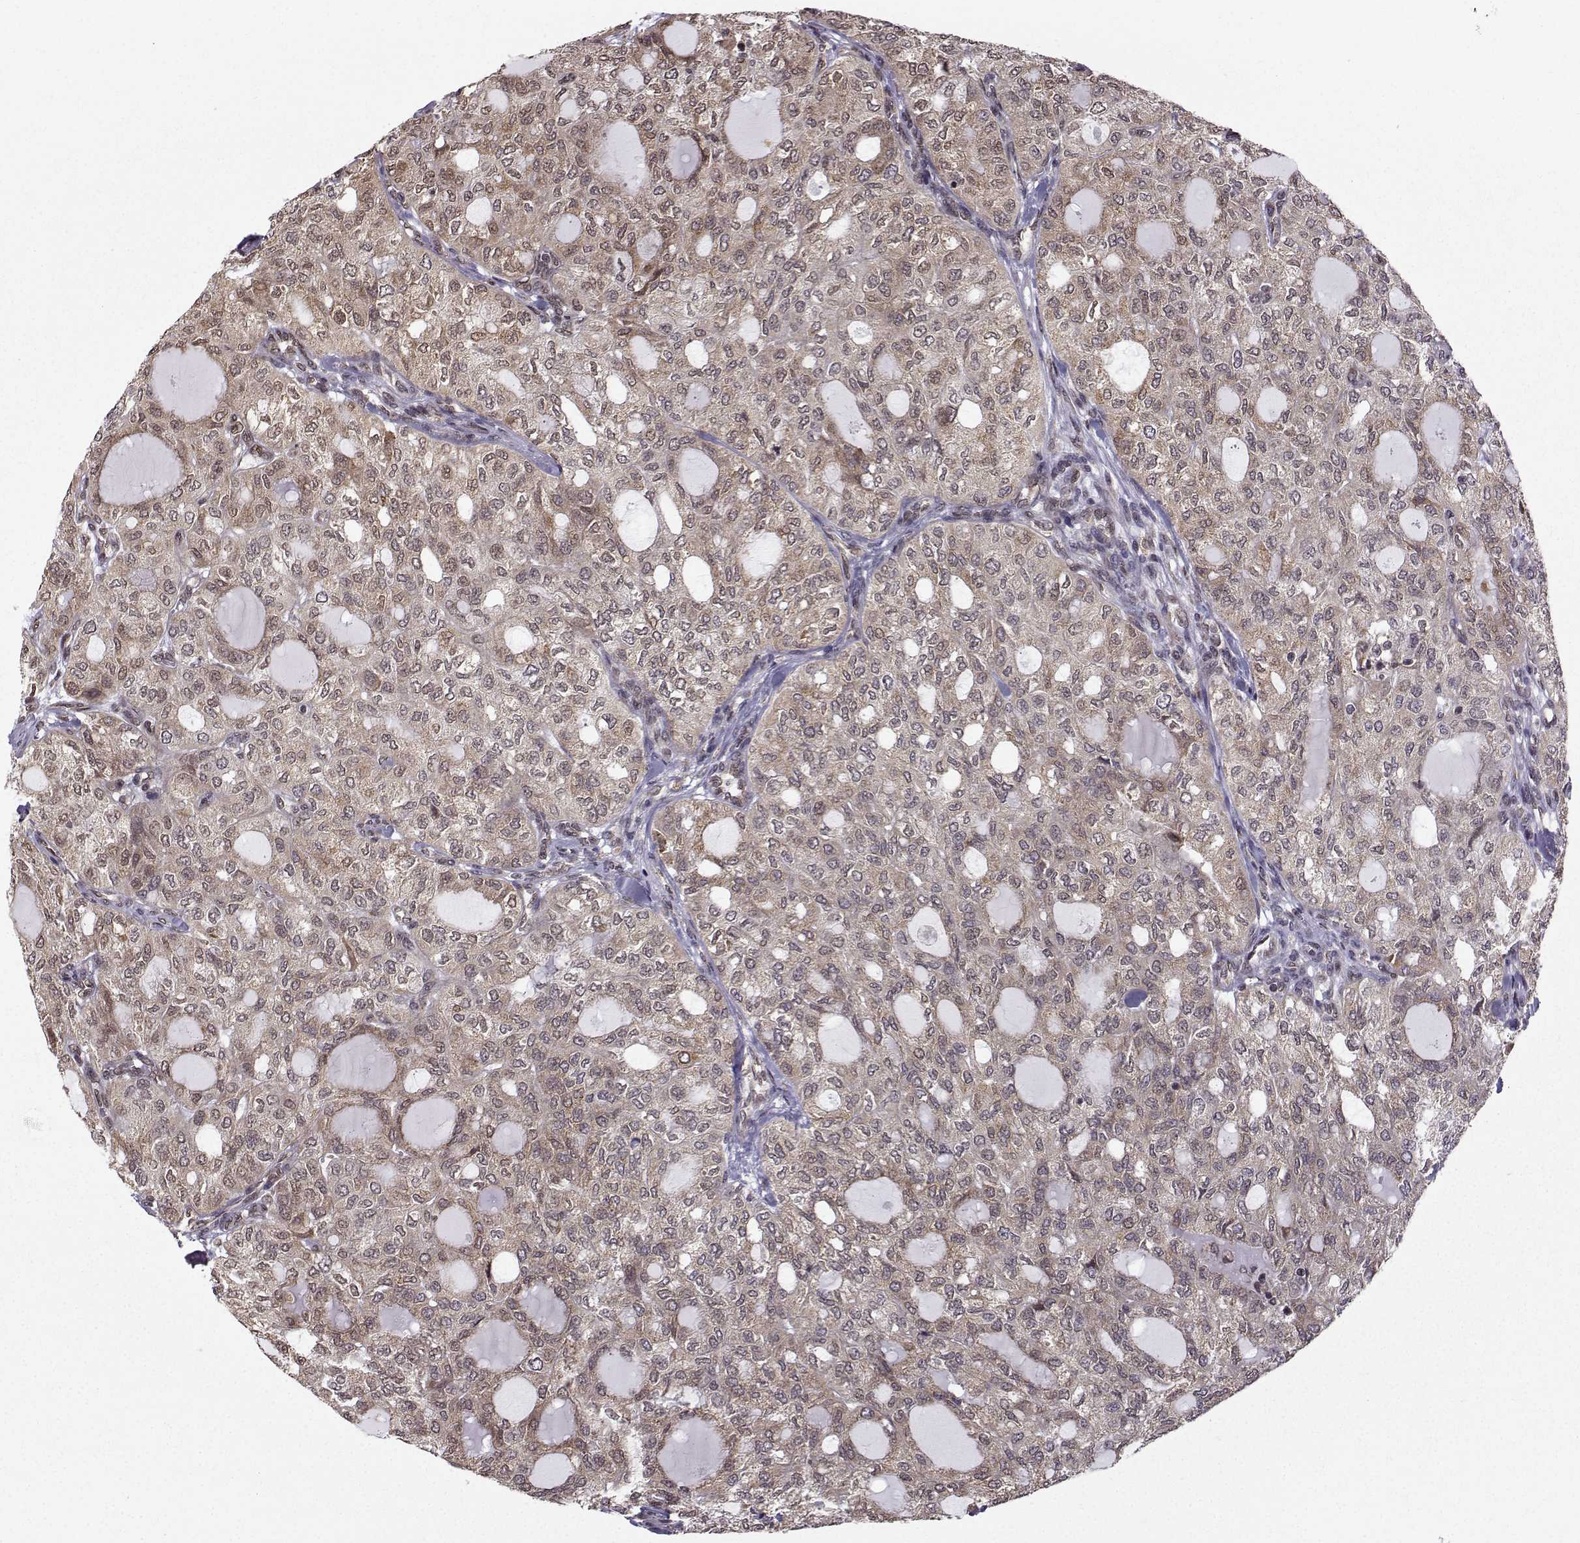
{"staining": {"intensity": "weak", "quantity": ">75%", "location": "cytoplasmic/membranous"}, "tissue": "thyroid cancer", "cell_type": "Tumor cells", "image_type": "cancer", "snomed": [{"axis": "morphology", "description": "Follicular adenoma carcinoma, NOS"}, {"axis": "topography", "description": "Thyroid gland"}], "caption": "Follicular adenoma carcinoma (thyroid) tissue exhibits weak cytoplasmic/membranous staining in about >75% of tumor cells", "gene": "EZH1", "patient": {"sex": "male", "age": 75}}